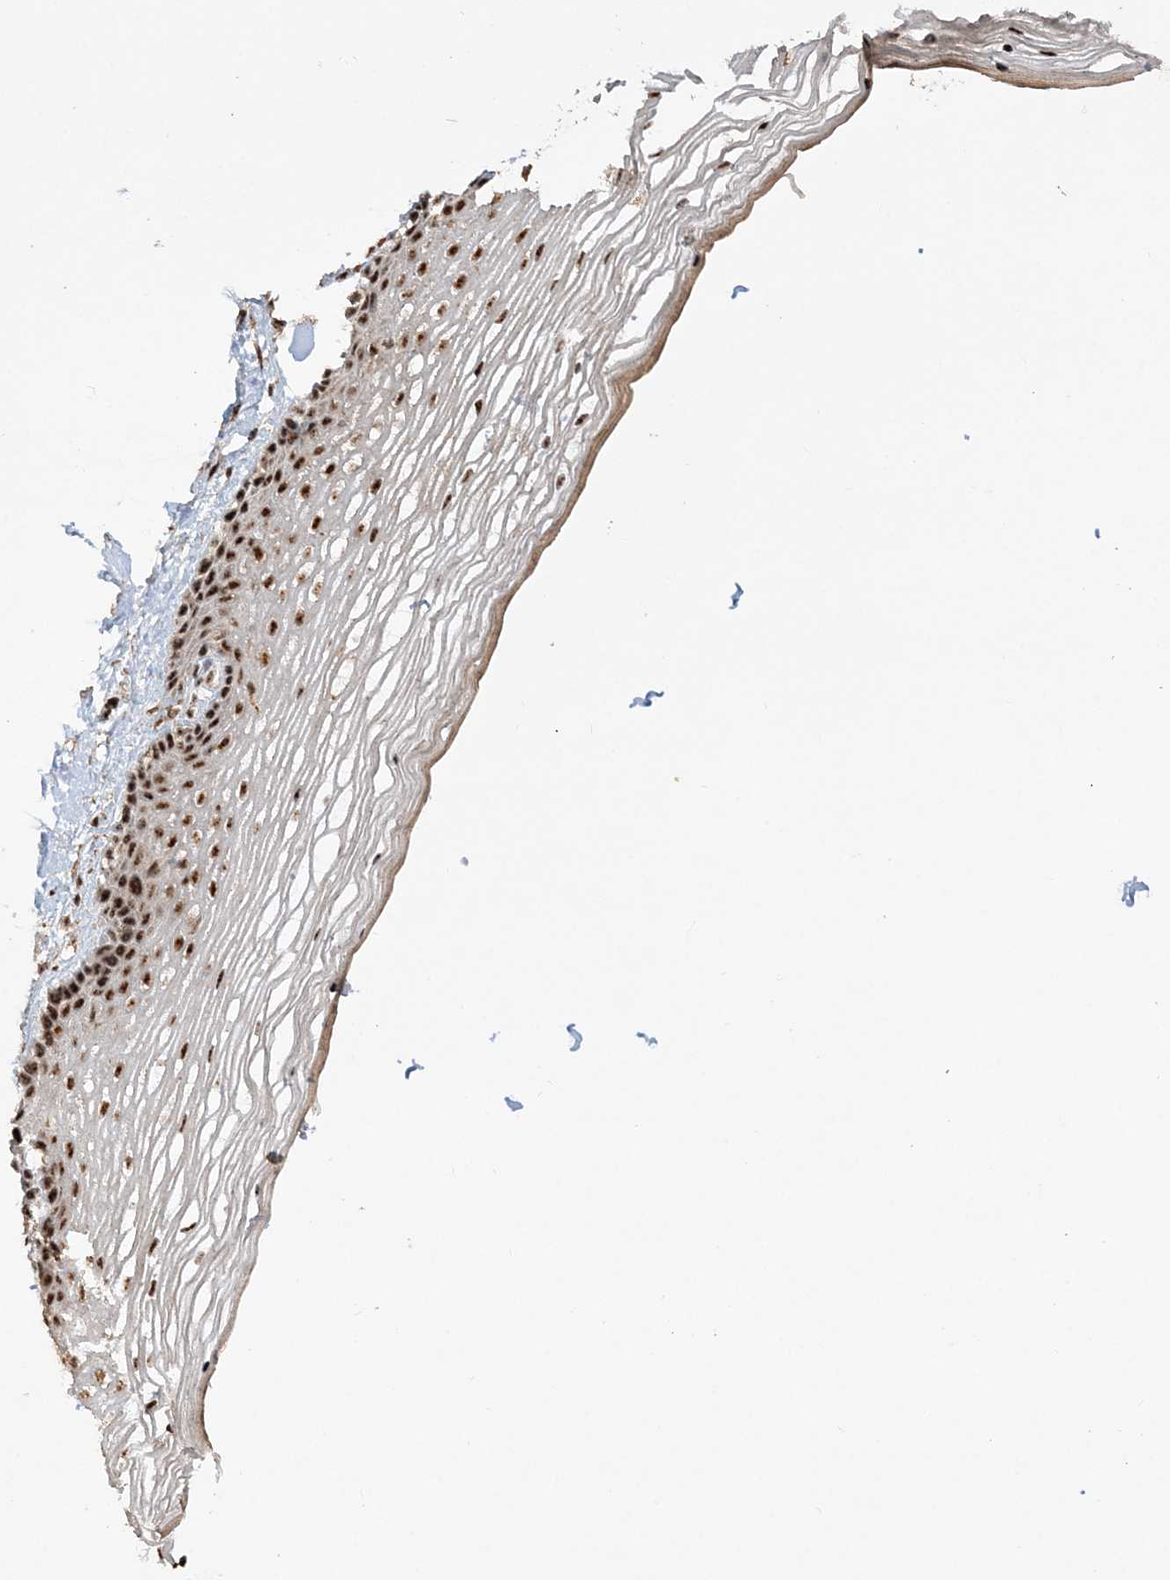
{"staining": {"intensity": "strong", "quantity": ">75%", "location": "nuclear"}, "tissue": "vagina", "cell_type": "Squamous epithelial cells", "image_type": "normal", "snomed": [{"axis": "morphology", "description": "Normal tissue, NOS"}, {"axis": "topography", "description": "Vagina"}], "caption": "The immunohistochemical stain highlights strong nuclear positivity in squamous epithelial cells of normal vagina. The staining was performed using DAB (3,3'-diaminobenzidine), with brown indicating positive protein expression. Nuclei are stained blue with hematoxylin.", "gene": "POLR3B", "patient": {"sex": "female", "age": 46}}